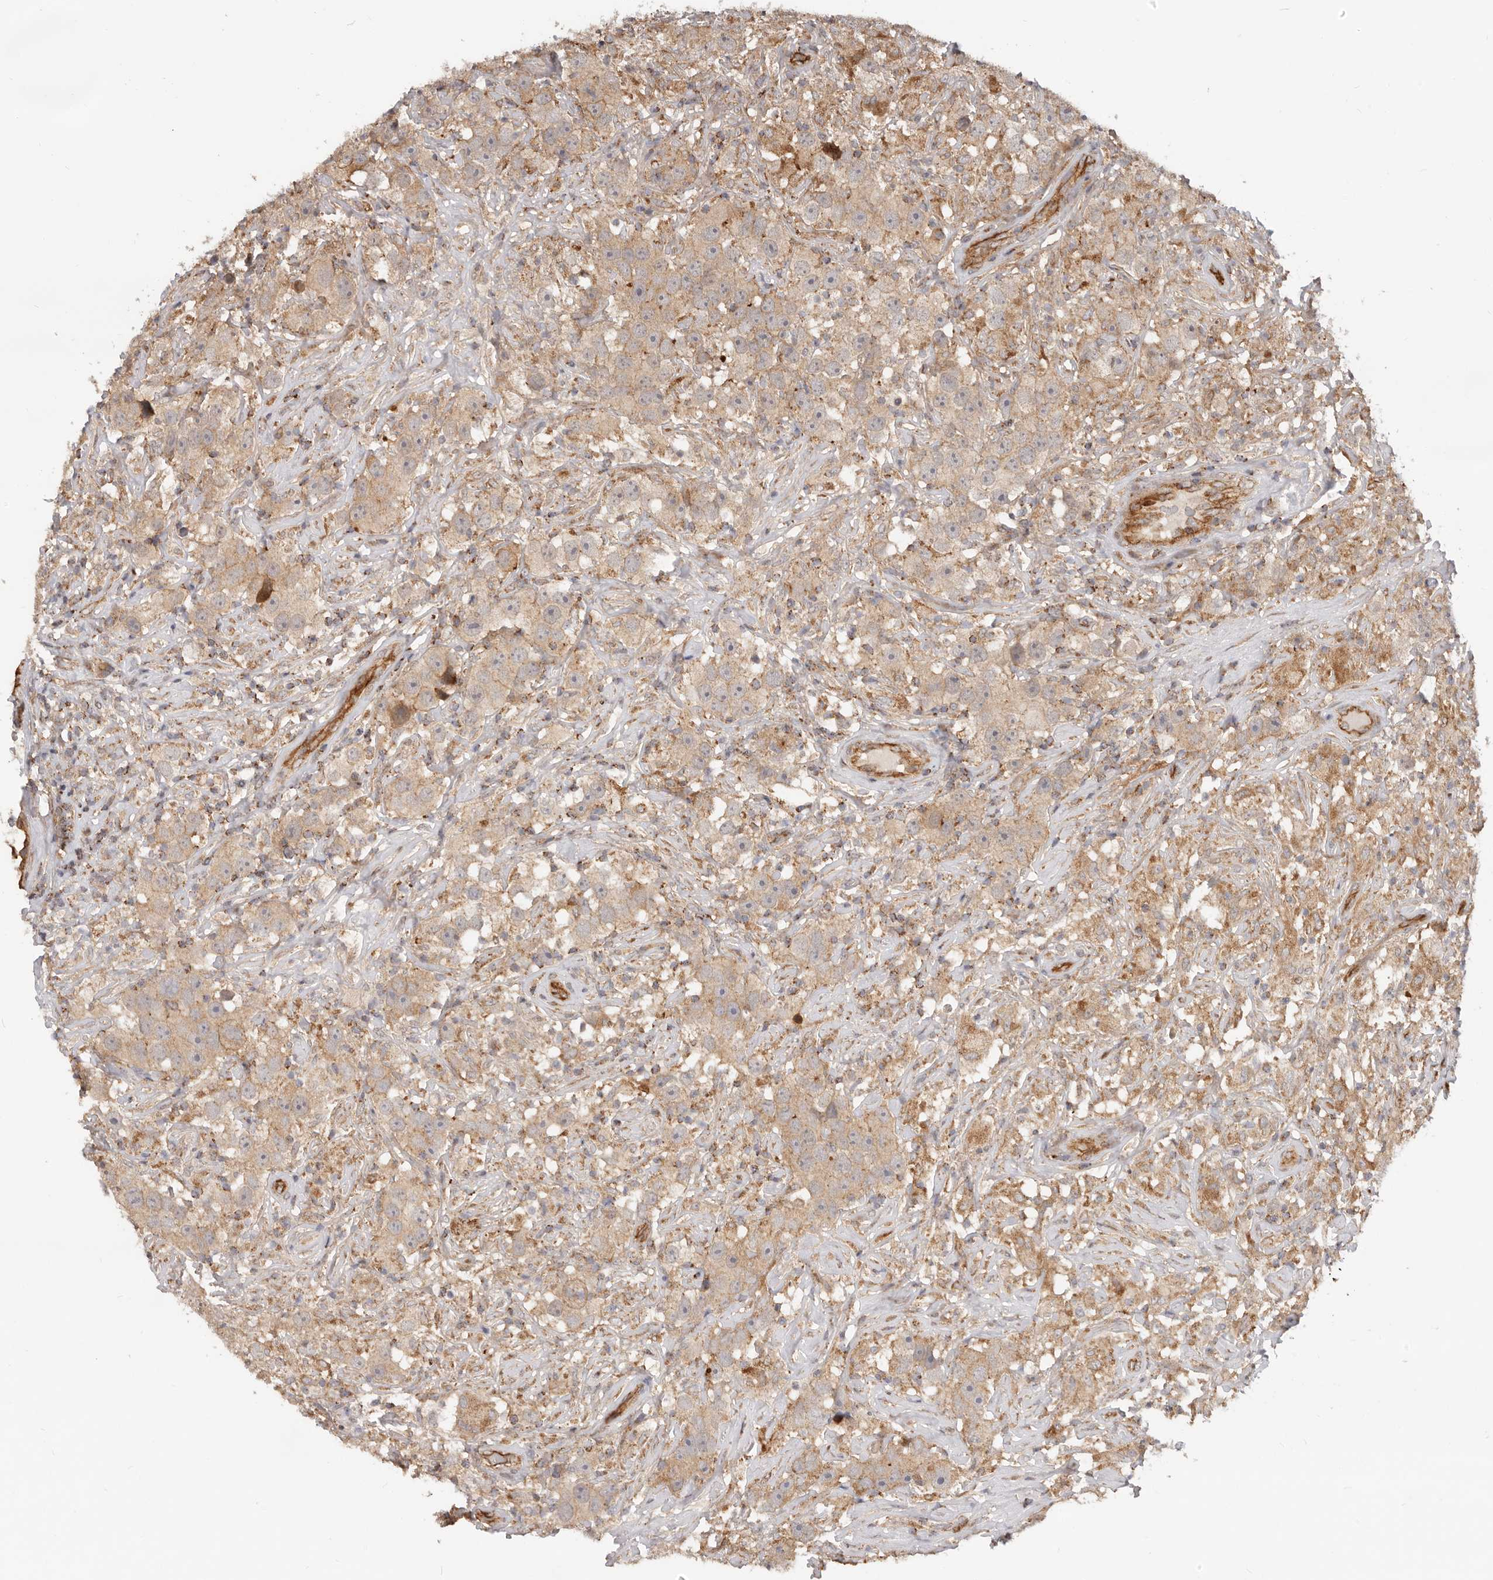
{"staining": {"intensity": "moderate", "quantity": ">75%", "location": "cytoplasmic/membranous"}, "tissue": "testis cancer", "cell_type": "Tumor cells", "image_type": "cancer", "snomed": [{"axis": "morphology", "description": "Seminoma, NOS"}, {"axis": "topography", "description": "Testis"}], "caption": "Immunohistochemistry image of human testis cancer (seminoma) stained for a protein (brown), which reveals medium levels of moderate cytoplasmic/membranous expression in approximately >75% of tumor cells.", "gene": "USP49", "patient": {"sex": "male", "age": 49}}